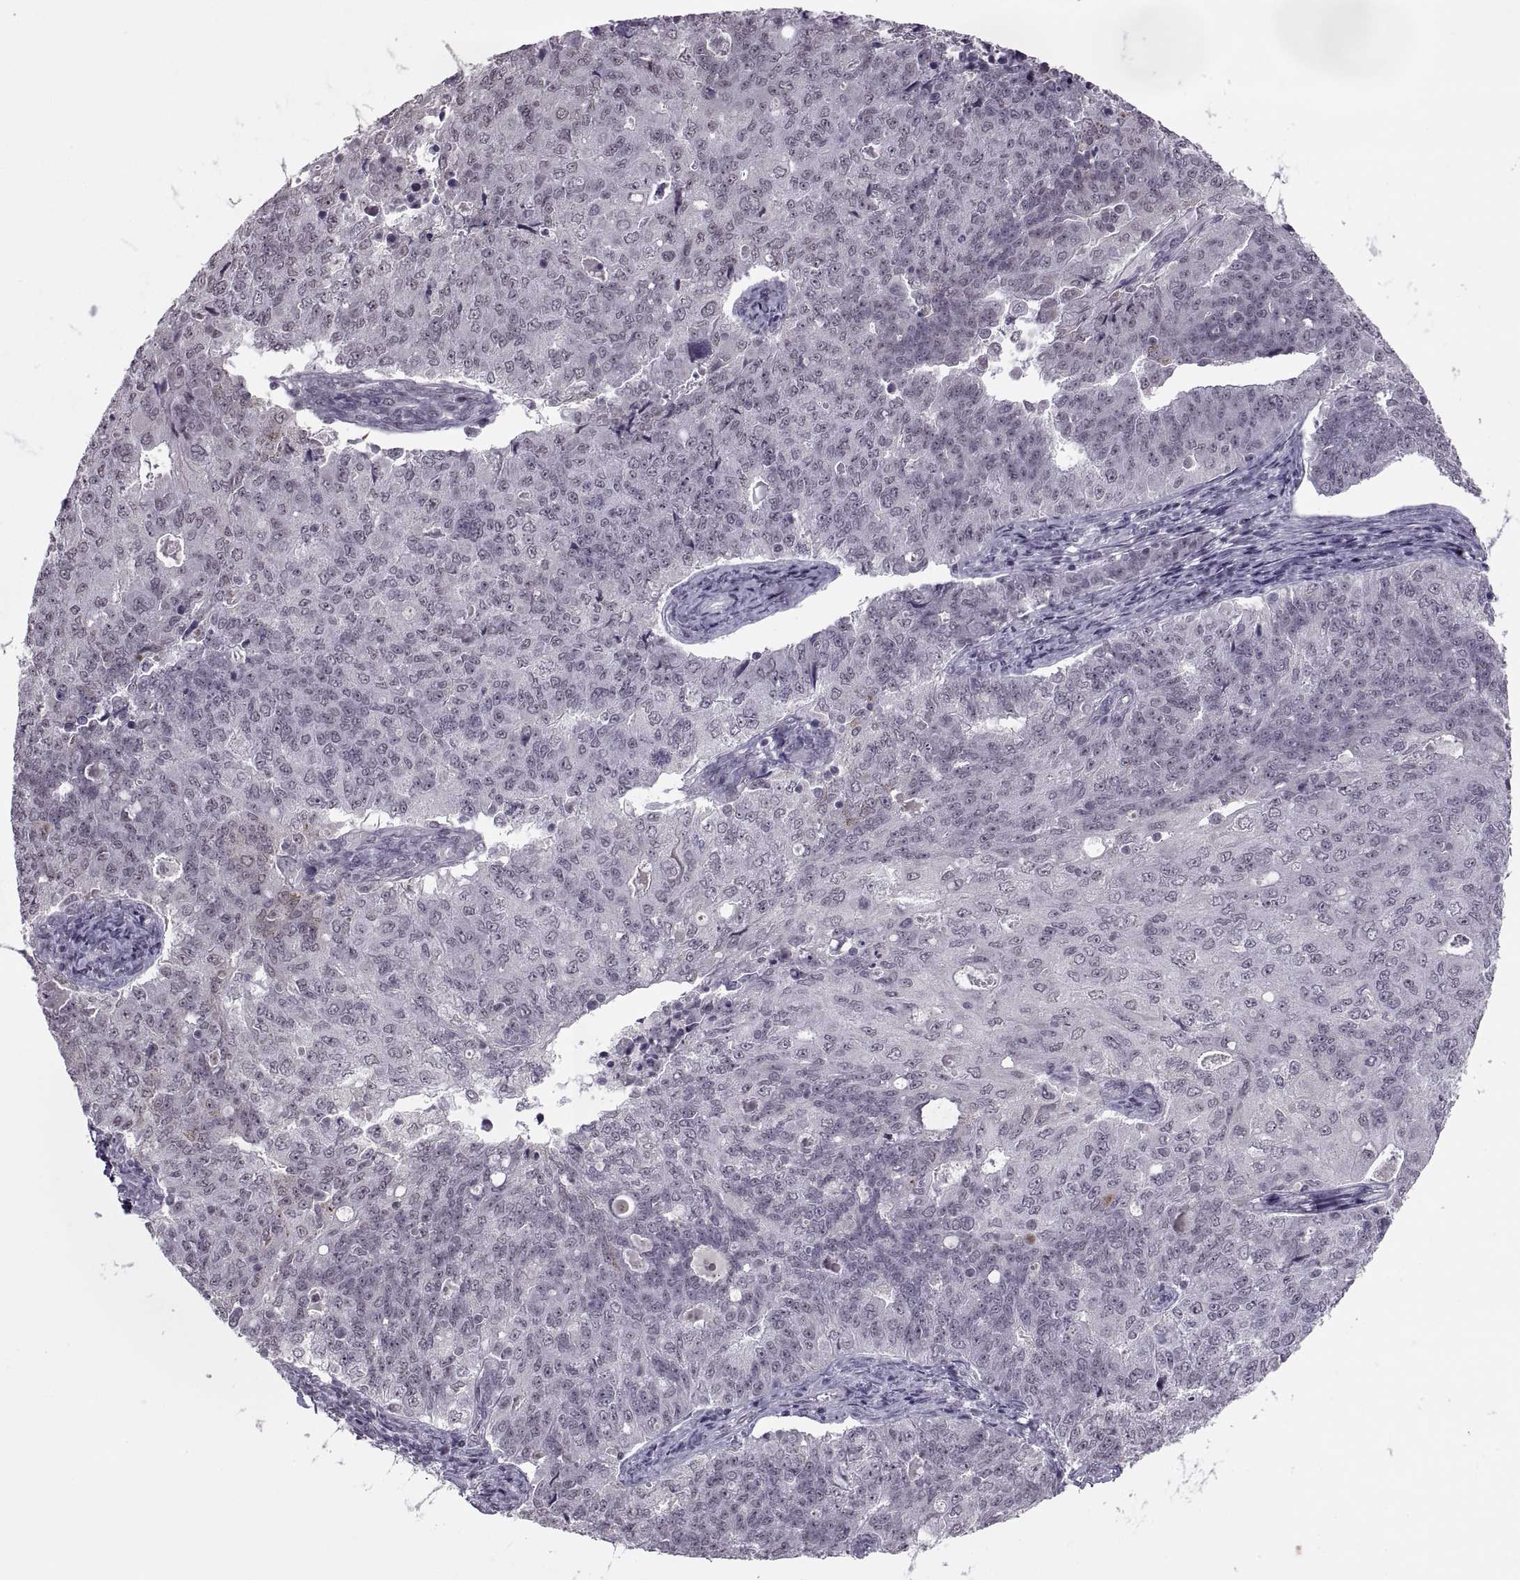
{"staining": {"intensity": "negative", "quantity": "none", "location": "none"}, "tissue": "endometrial cancer", "cell_type": "Tumor cells", "image_type": "cancer", "snomed": [{"axis": "morphology", "description": "Adenocarcinoma, NOS"}, {"axis": "topography", "description": "Endometrium"}], "caption": "Immunohistochemistry of human endometrial adenocarcinoma demonstrates no staining in tumor cells.", "gene": "OTP", "patient": {"sex": "female", "age": 43}}